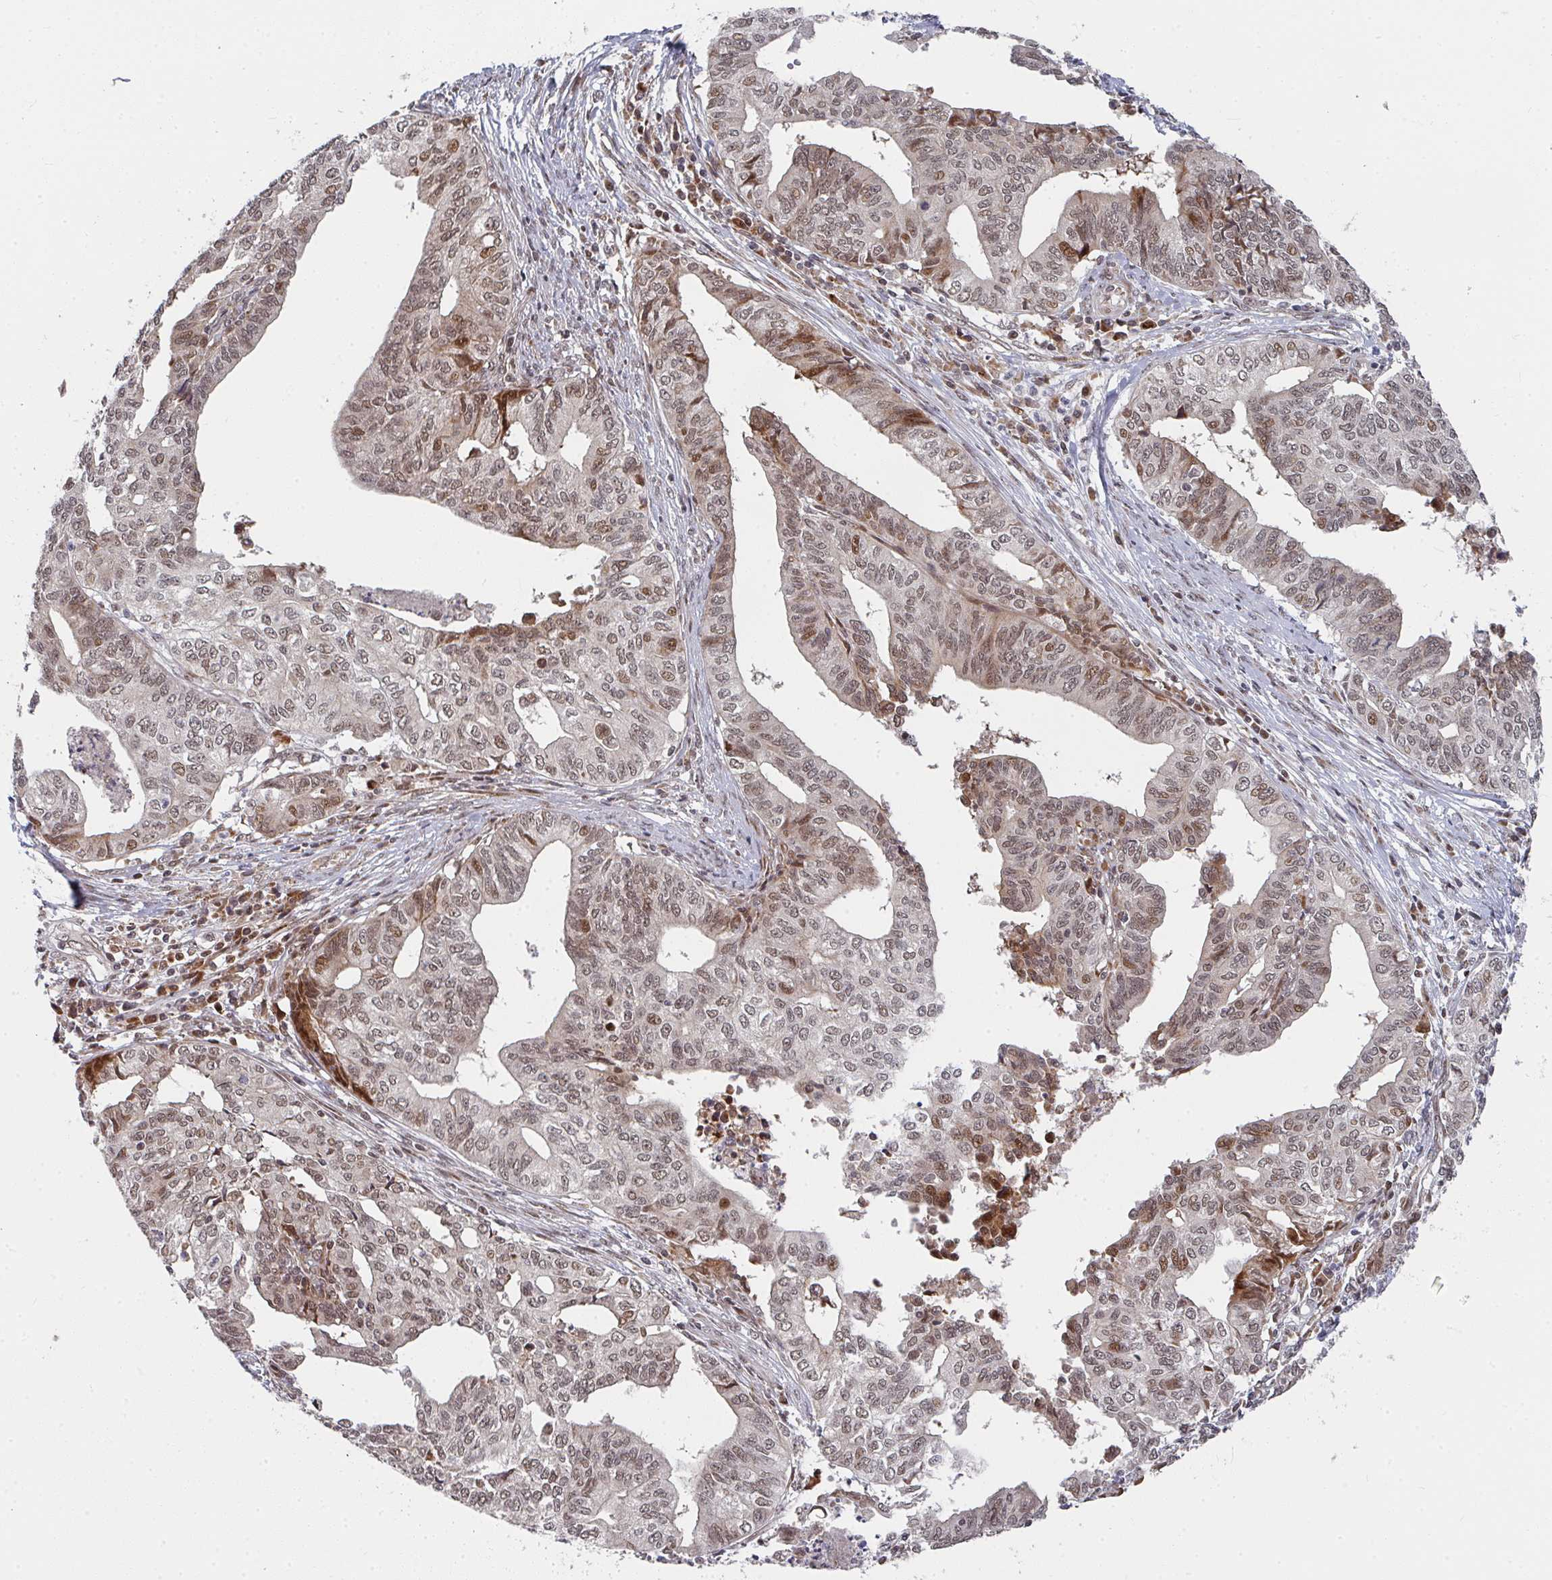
{"staining": {"intensity": "moderate", "quantity": ">75%", "location": "cytoplasmic/membranous,nuclear"}, "tissue": "endometrial cancer", "cell_type": "Tumor cells", "image_type": "cancer", "snomed": [{"axis": "morphology", "description": "Adenocarcinoma, NOS"}, {"axis": "topography", "description": "Endometrium"}], "caption": "Approximately >75% of tumor cells in human endometrial cancer reveal moderate cytoplasmic/membranous and nuclear protein staining as visualized by brown immunohistochemical staining.", "gene": "RBBP5", "patient": {"sex": "female", "age": 65}}